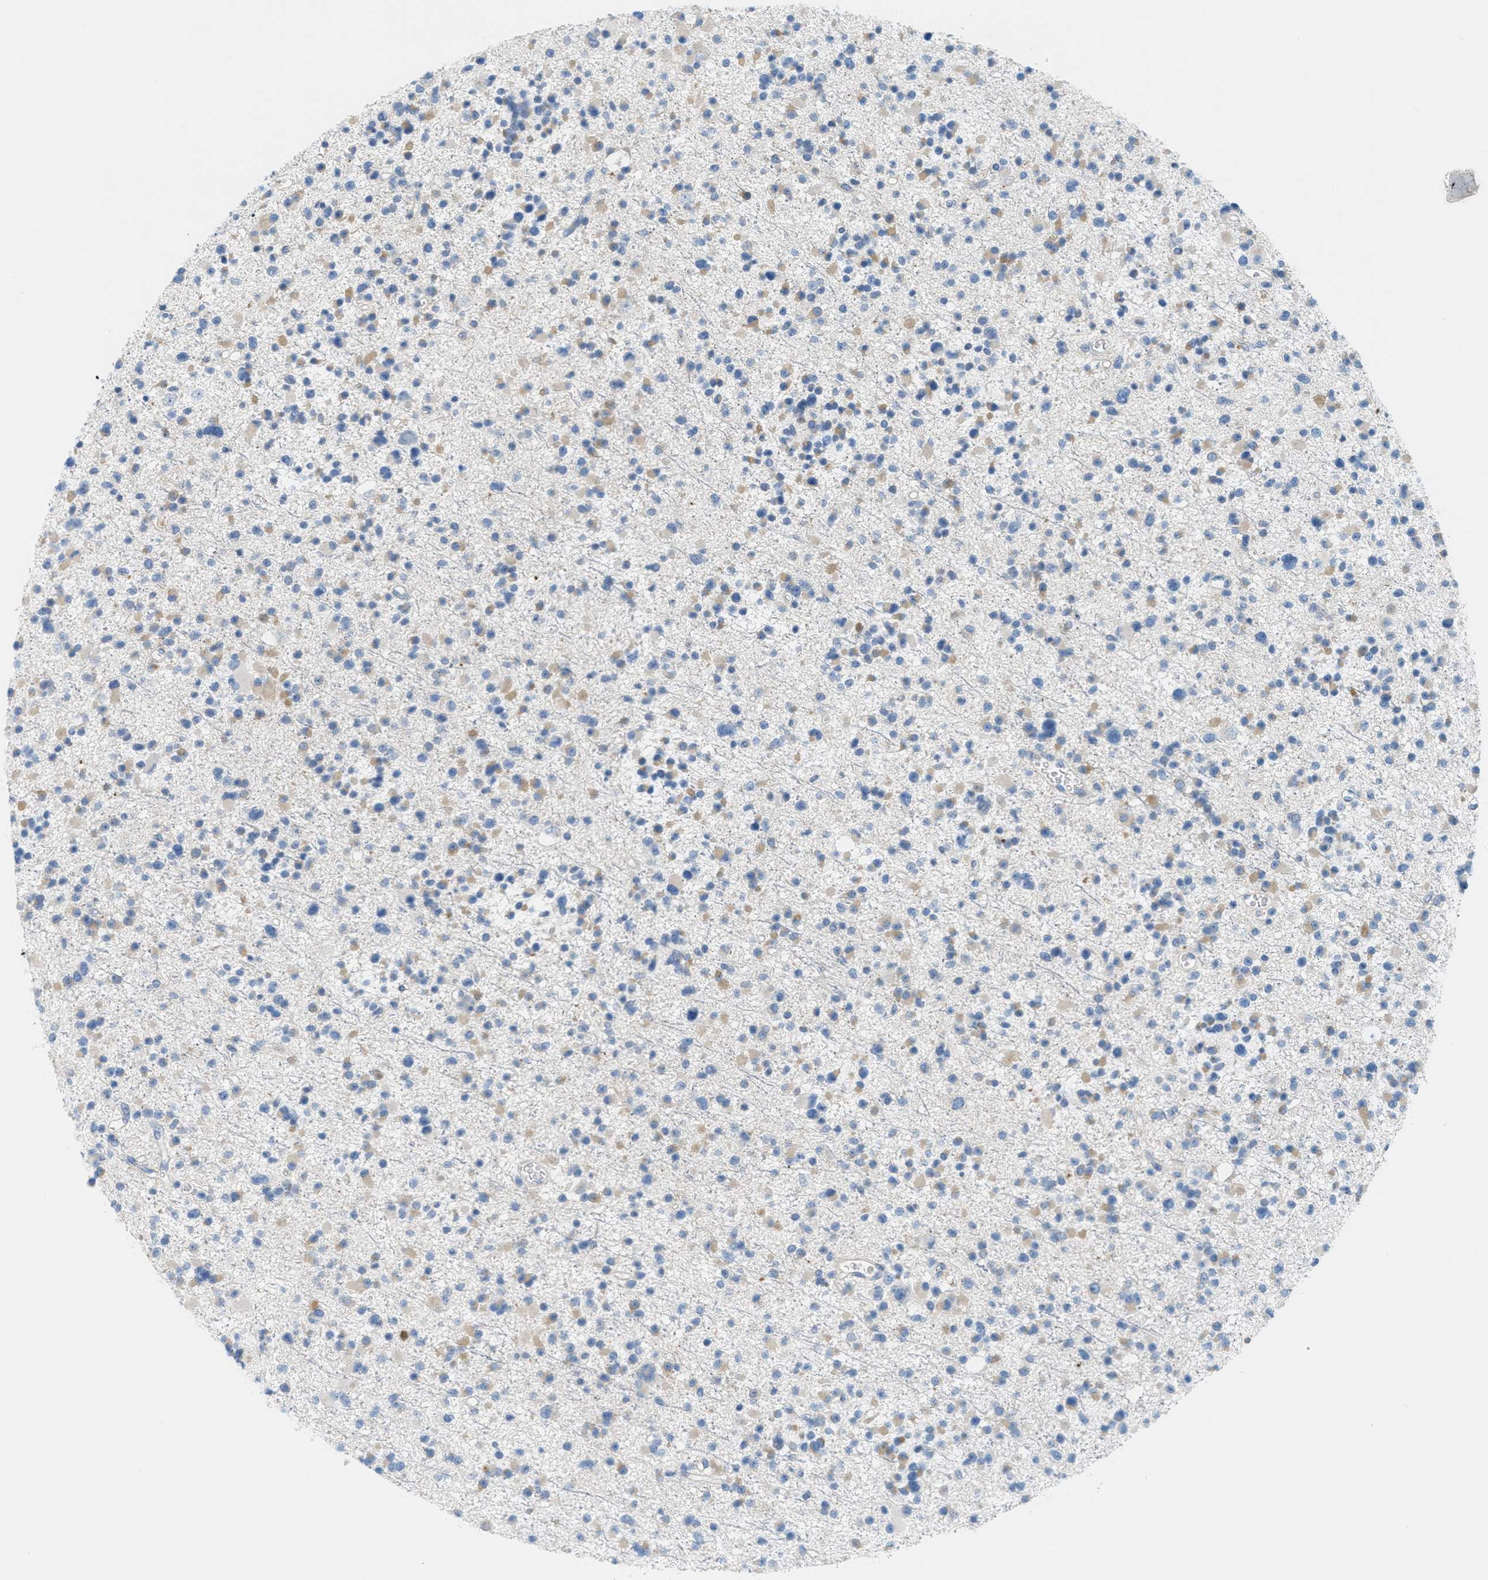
{"staining": {"intensity": "negative", "quantity": "none", "location": "none"}, "tissue": "glioma", "cell_type": "Tumor cells", "image_type": "cancer", "snomed": [{"axis": "morphology", "description": "Glioma, malignant, Low grade"}, {"axis": "topography", "description": "Brain"}], "caption": "Protein analysis of glioma reveals no significant expression in tumor cells.", "gene": "TEX264", "patient": {"sex": "female", "age": 22}}